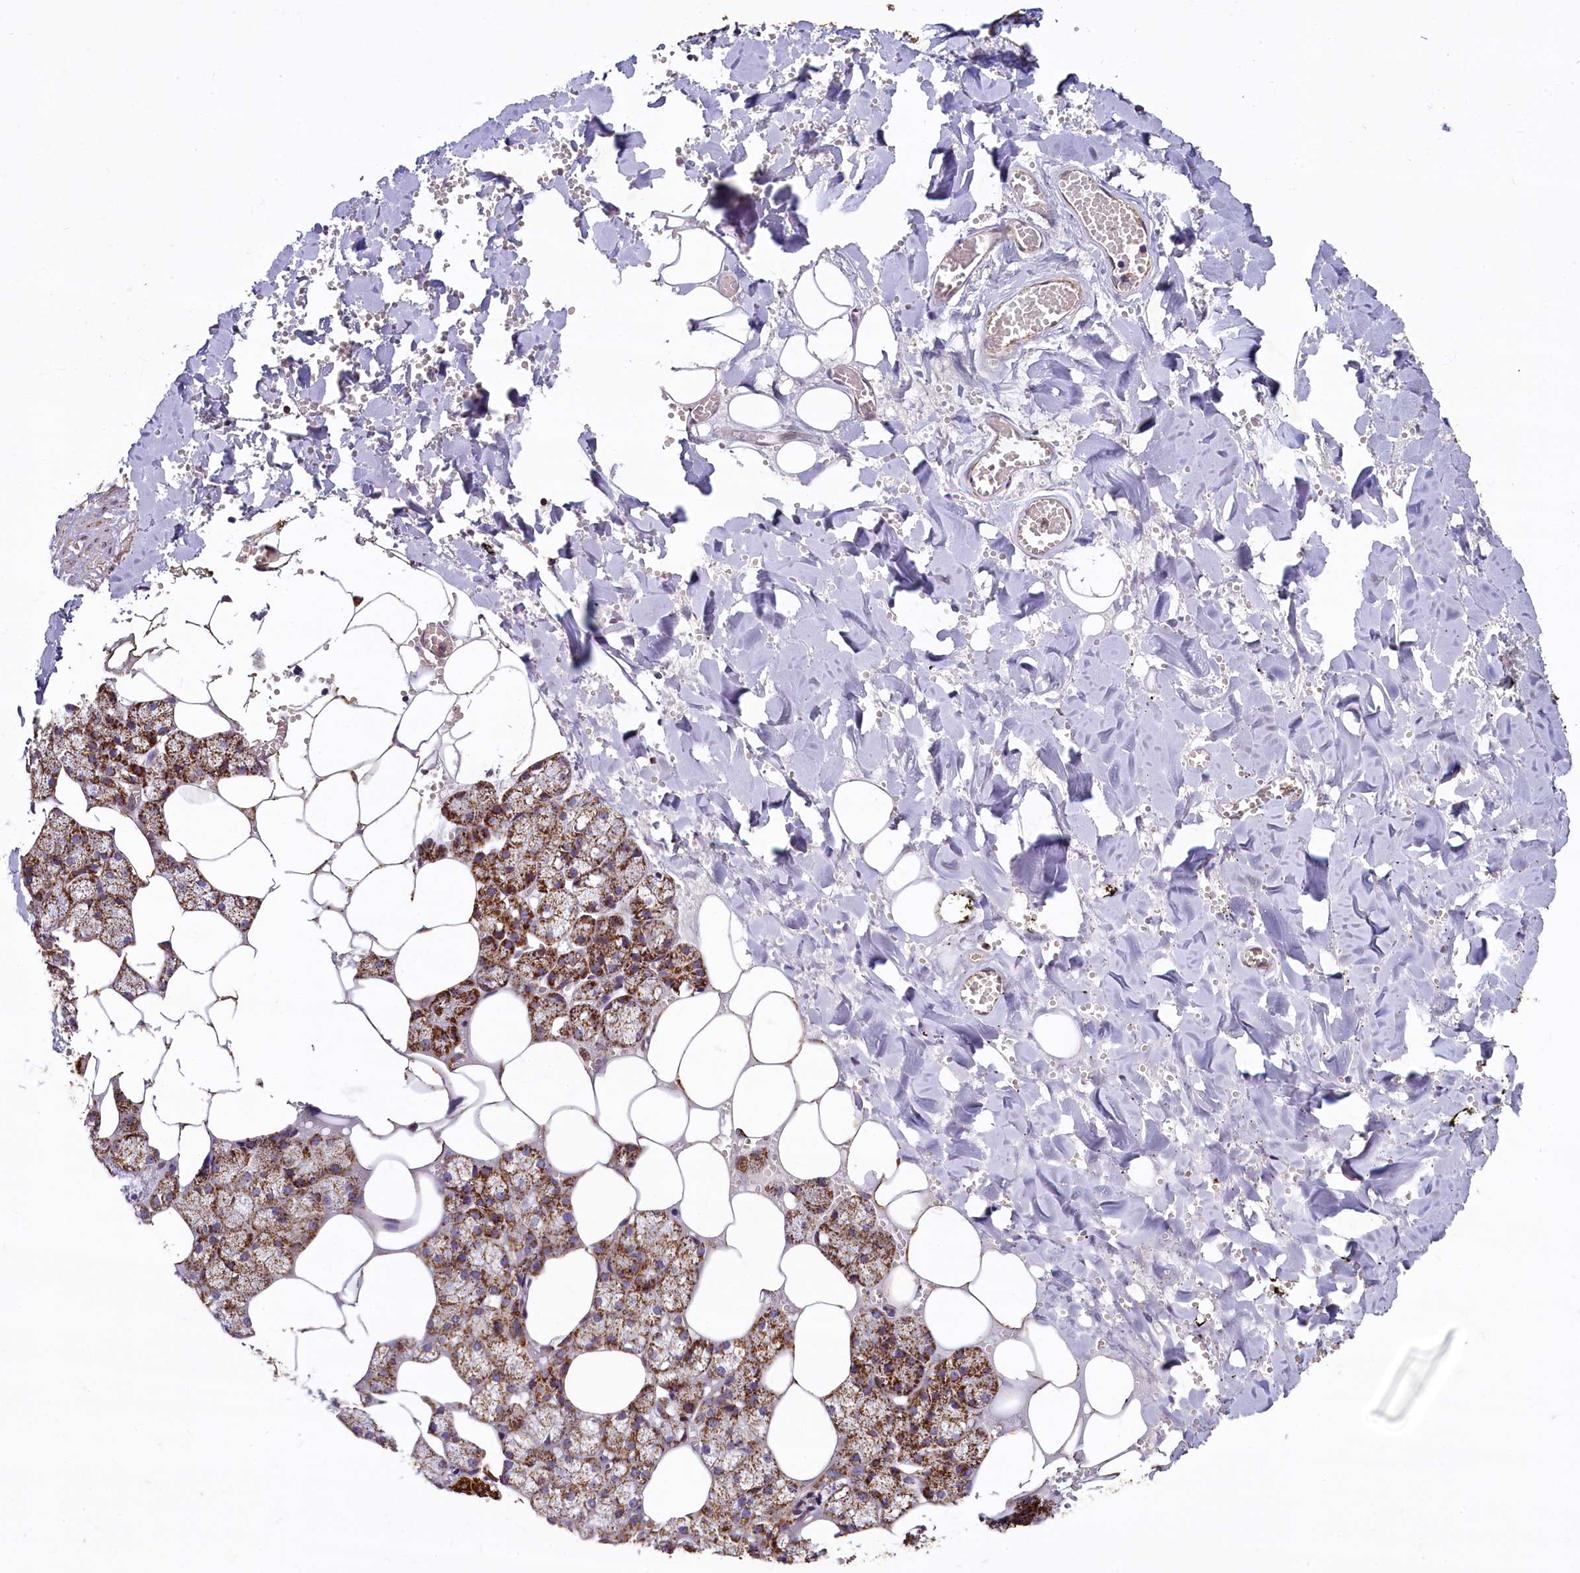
{"staining": {"intensity": "strong", "quantity": ">75%", "location": "cytoplasmic/membranous"}, "tissue": "salivary gland", "cell_type": "Glandular cells", "image_type": "normal", "snomed": [{"axis": "morphology", "description": "Normal tissue, NOS"}, {"axis": "topography", "description": "Salivary gland"}], "caption": "A high-resolution histopathology image shows IHC staining of benign salivary gland, which shows strong cytoplasmic/membranous positivity in about >75% of glandular cells.", "gene": "COQ9", "patient": {"sex": "male", "age": 62}}